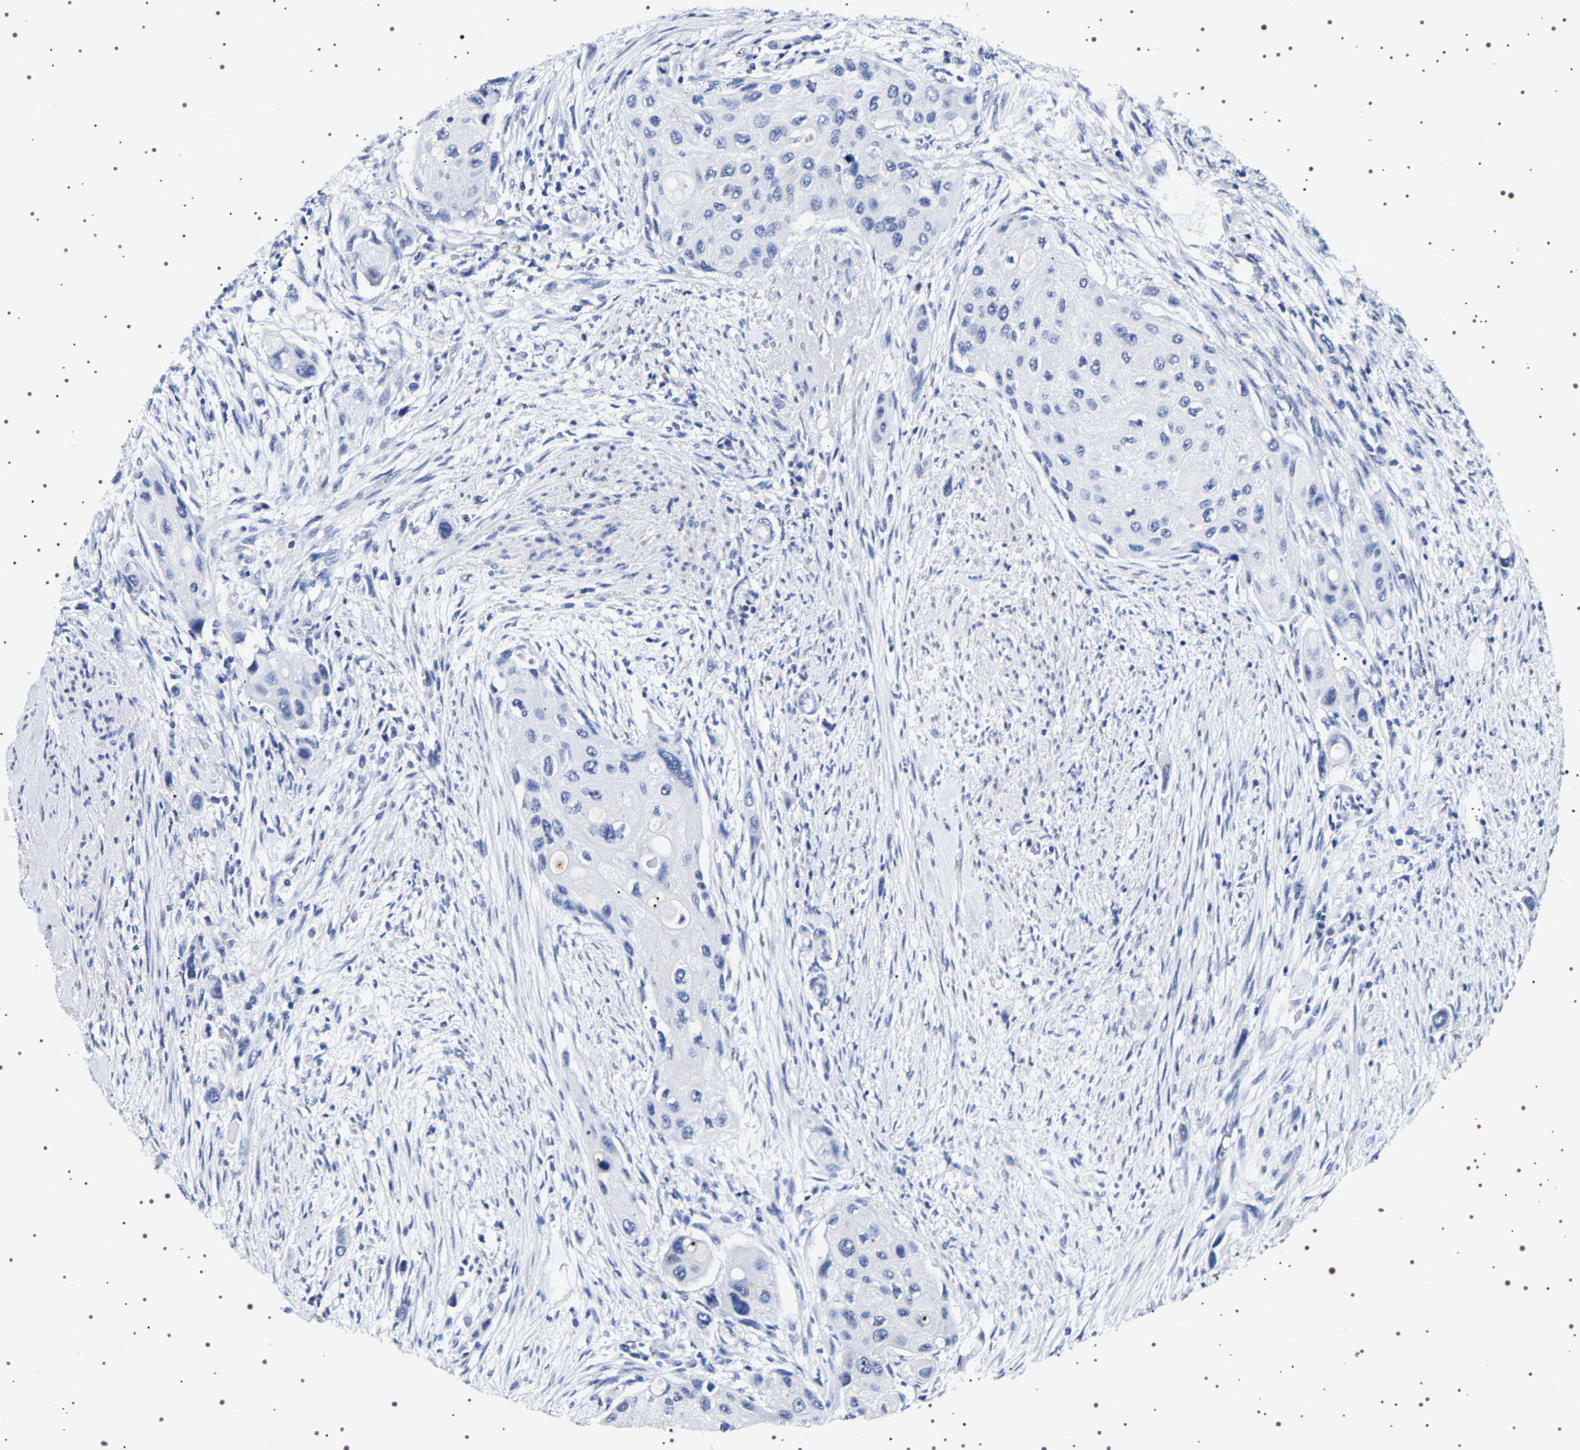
{"staining": {"intensity": "negative", "quantity": "none", "location": "none"}, "tissue": "urothelial cancer", "cell_type": "Tumor cells", "image_type": "cancer", "snomed": [{"axis": "morphology", "description": "Urothelial carcinoma, High grade"}, {"axis": "topography", "description": "Urinary bladder"}], "caption": "IHC photomicrograph of neoplastic tissue: urothelial cancer stained with DAB shows no significant protein positivity in tumor cells. (DAB IHC, high magnification).", "gene": "UBQLN3", "patient": {"sex": "female", "age": 56}}